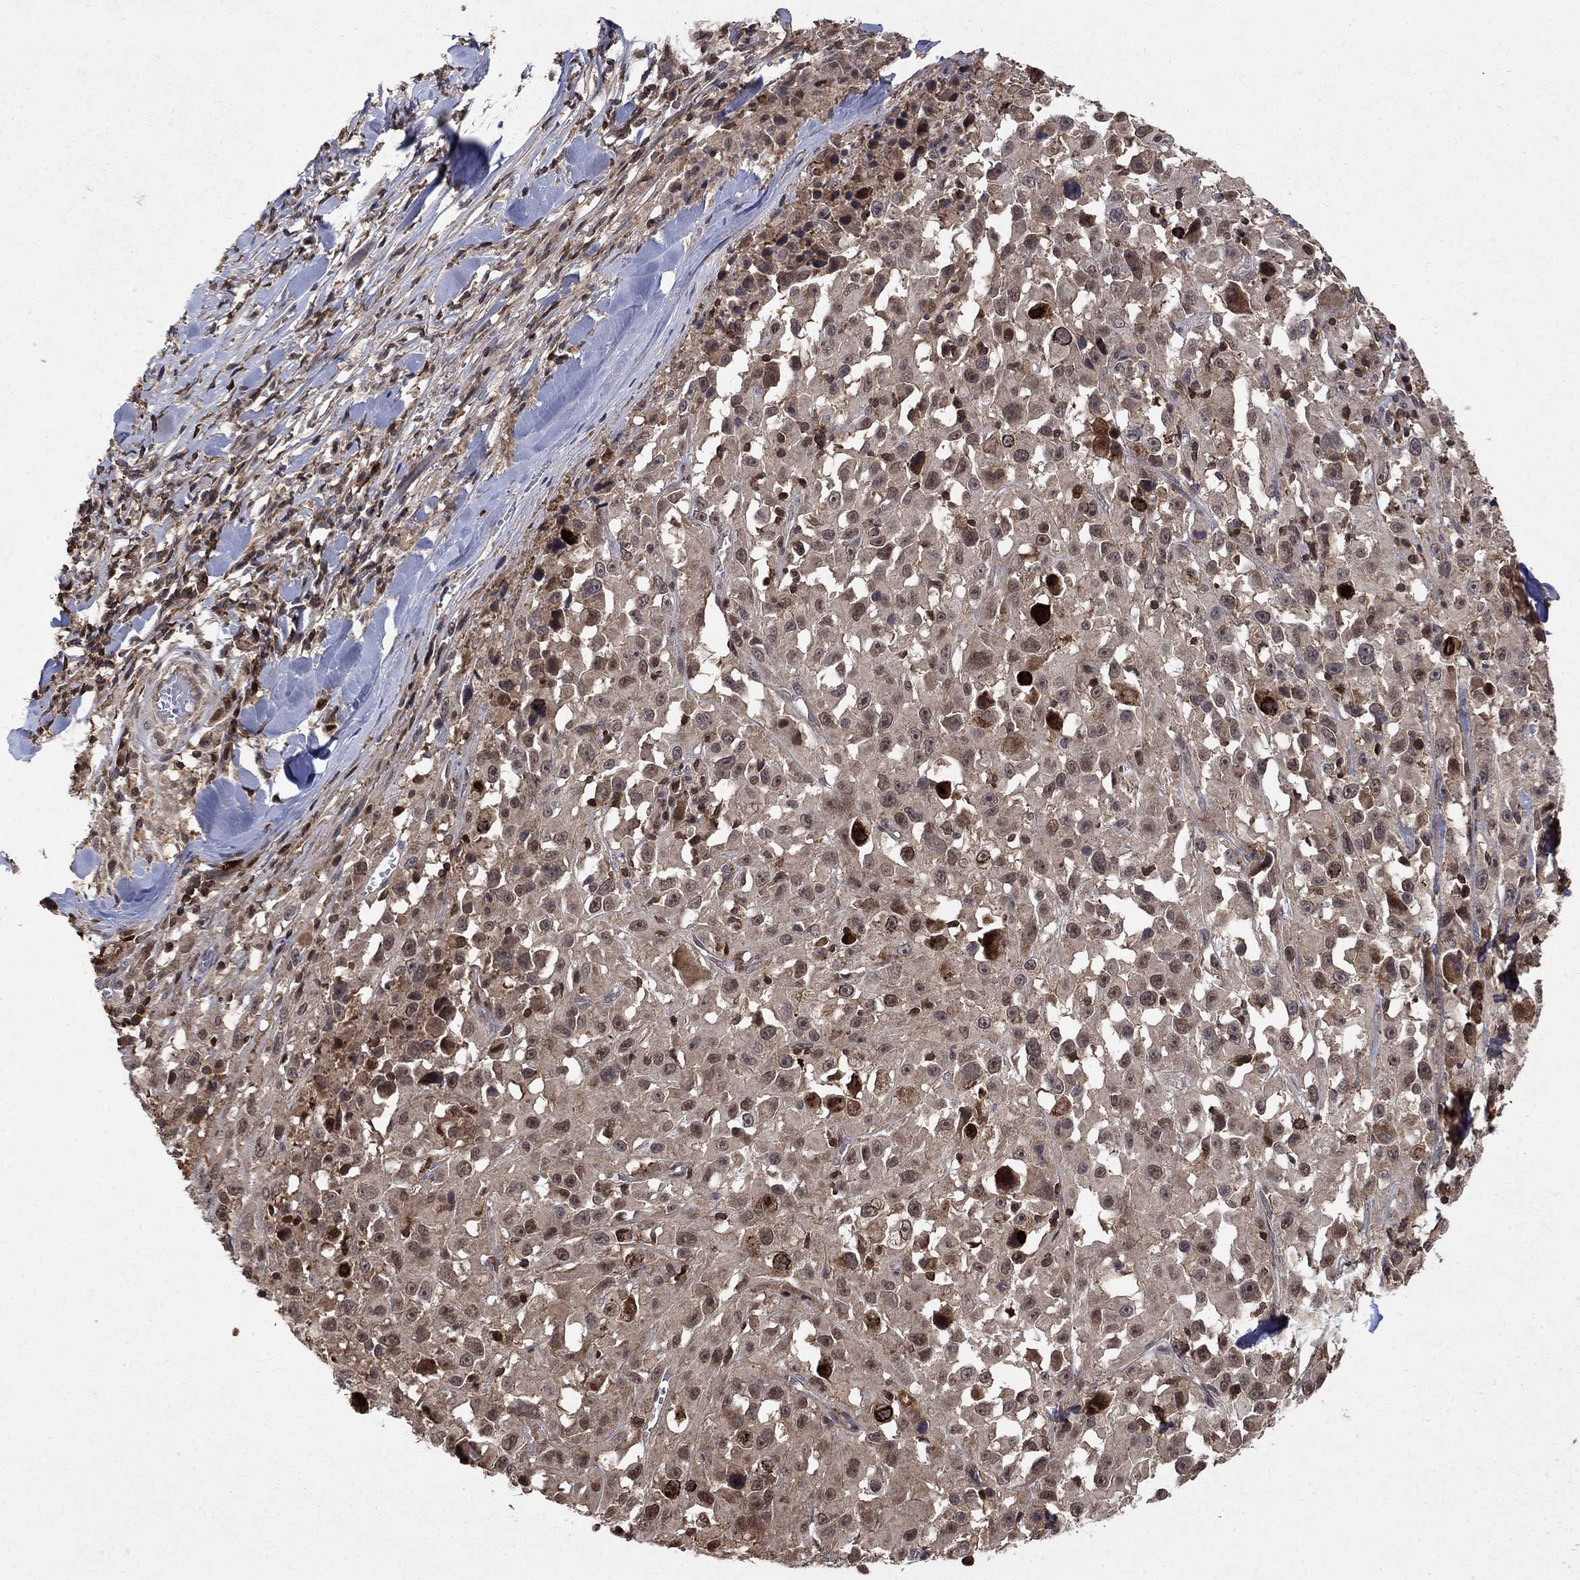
{"staining": {"intensity": "strong", "quantity": "<25%", "location": "nuclear"}, "tissue": "melanoma", "cell_type": "Tumor cells", "image_type": "cancer", "snomed": [{"axis": "morphology", "description": "Malignant melanoma, Metastatic site"}, {"axis": "topography", "description": "Lymph node"}], "caption": "Strong nuclear expression is identified in approximately <25% of tumor cells in malignant melanoma (metastatic site). (Brightfield microscopy of DAB IHC at high magnification).", "gene": "CCDC66", "patient": {"sex": "male", "age": 50}}